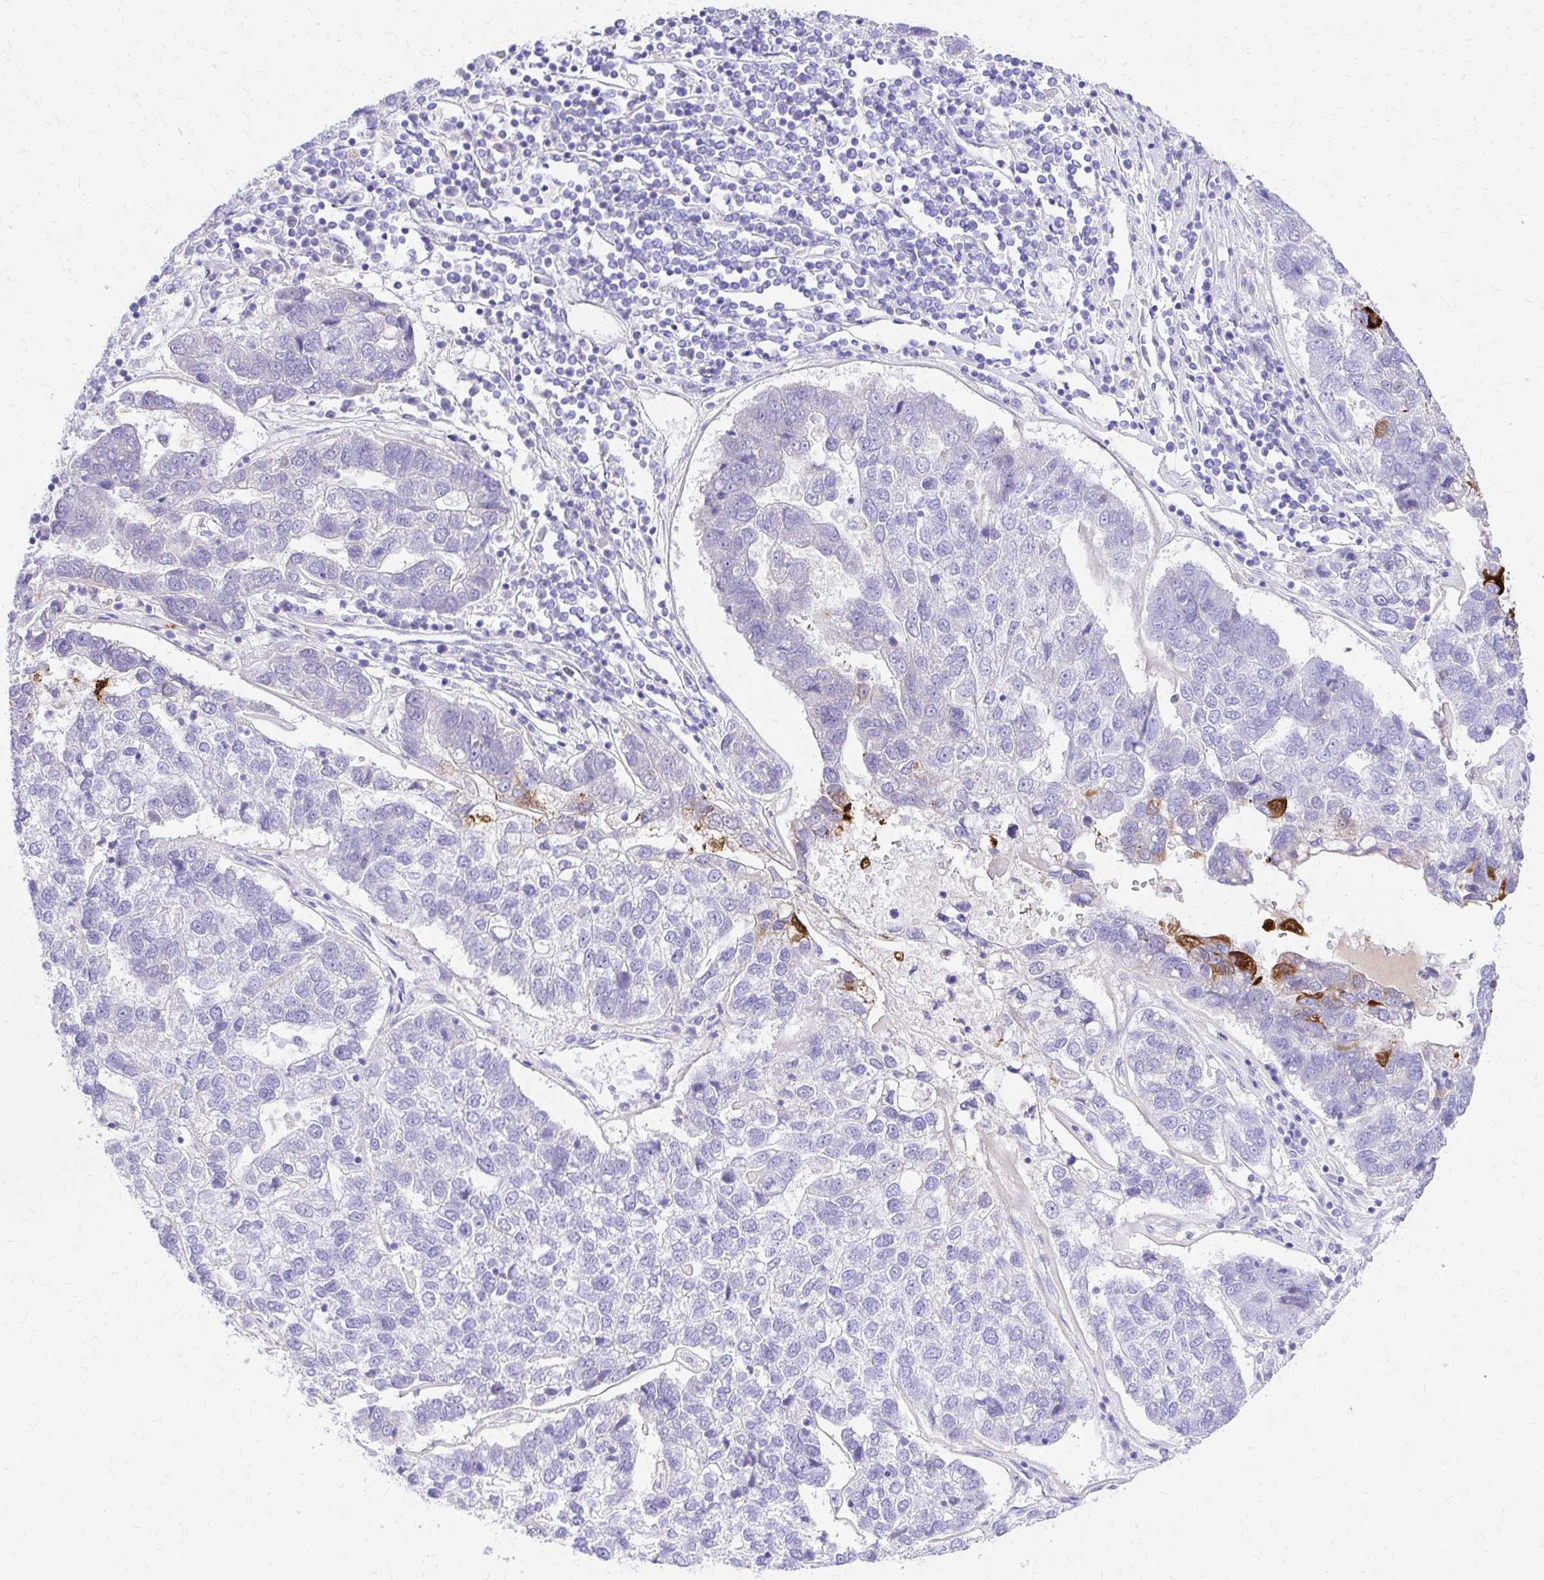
{"staining": {"intensity": "negative", "quantity": "none", "location": "none"}, "tissue": "pancreatic cancer", "cell_type": "Tumor cells", "image_type": "cancer", "snomed": [{"axis": "morphology", "description": "Adenocarcinoma, NOS"}, {"axis": "topography", "description": "Pancreas"}], "caption": "Tumor cells show no significant protein expression in adenocarcinoma (pancreatic).", "gene": "S100G", "patient": {"sex": "female", "age": 61}}